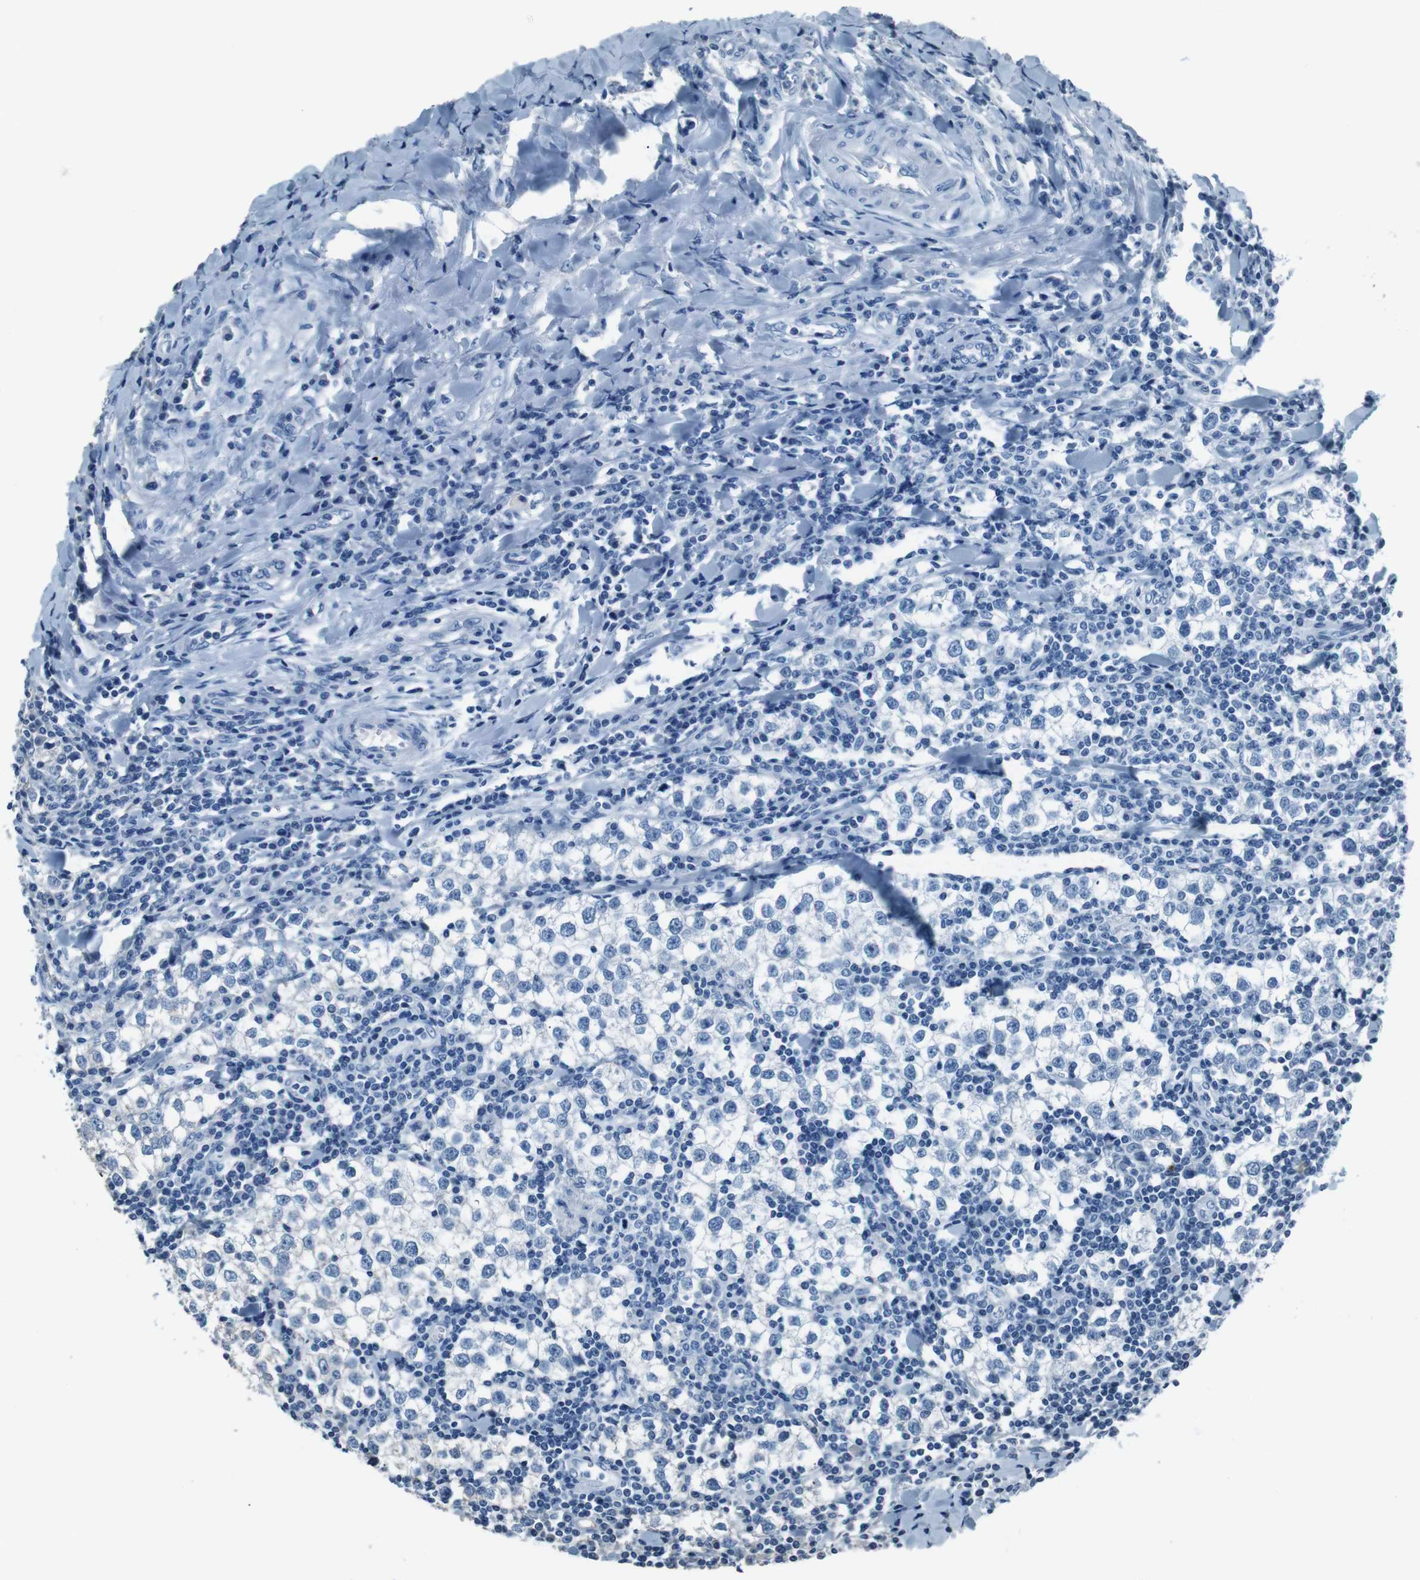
{"staining": {"intensity": "negative", "quantity": "none", "location": "none"}, "tissue": "testis cancer", "cell_type": "Tumor cells", "image_type": "cancer", "snomed": [{"axis": "morphology", "description": "Seminoma, NOS"}, {"axis": "morphology", "description": "Carcinoma, Embryonal, NOS"}, {"axis": "topography", "description": "Testis"}], "caption": "Photomicrograph shows no significant protein staining in tumor cells of testis cancer (seminoma).", "gene": "LEP", "patient": {"sex": "male", "age": 36}}